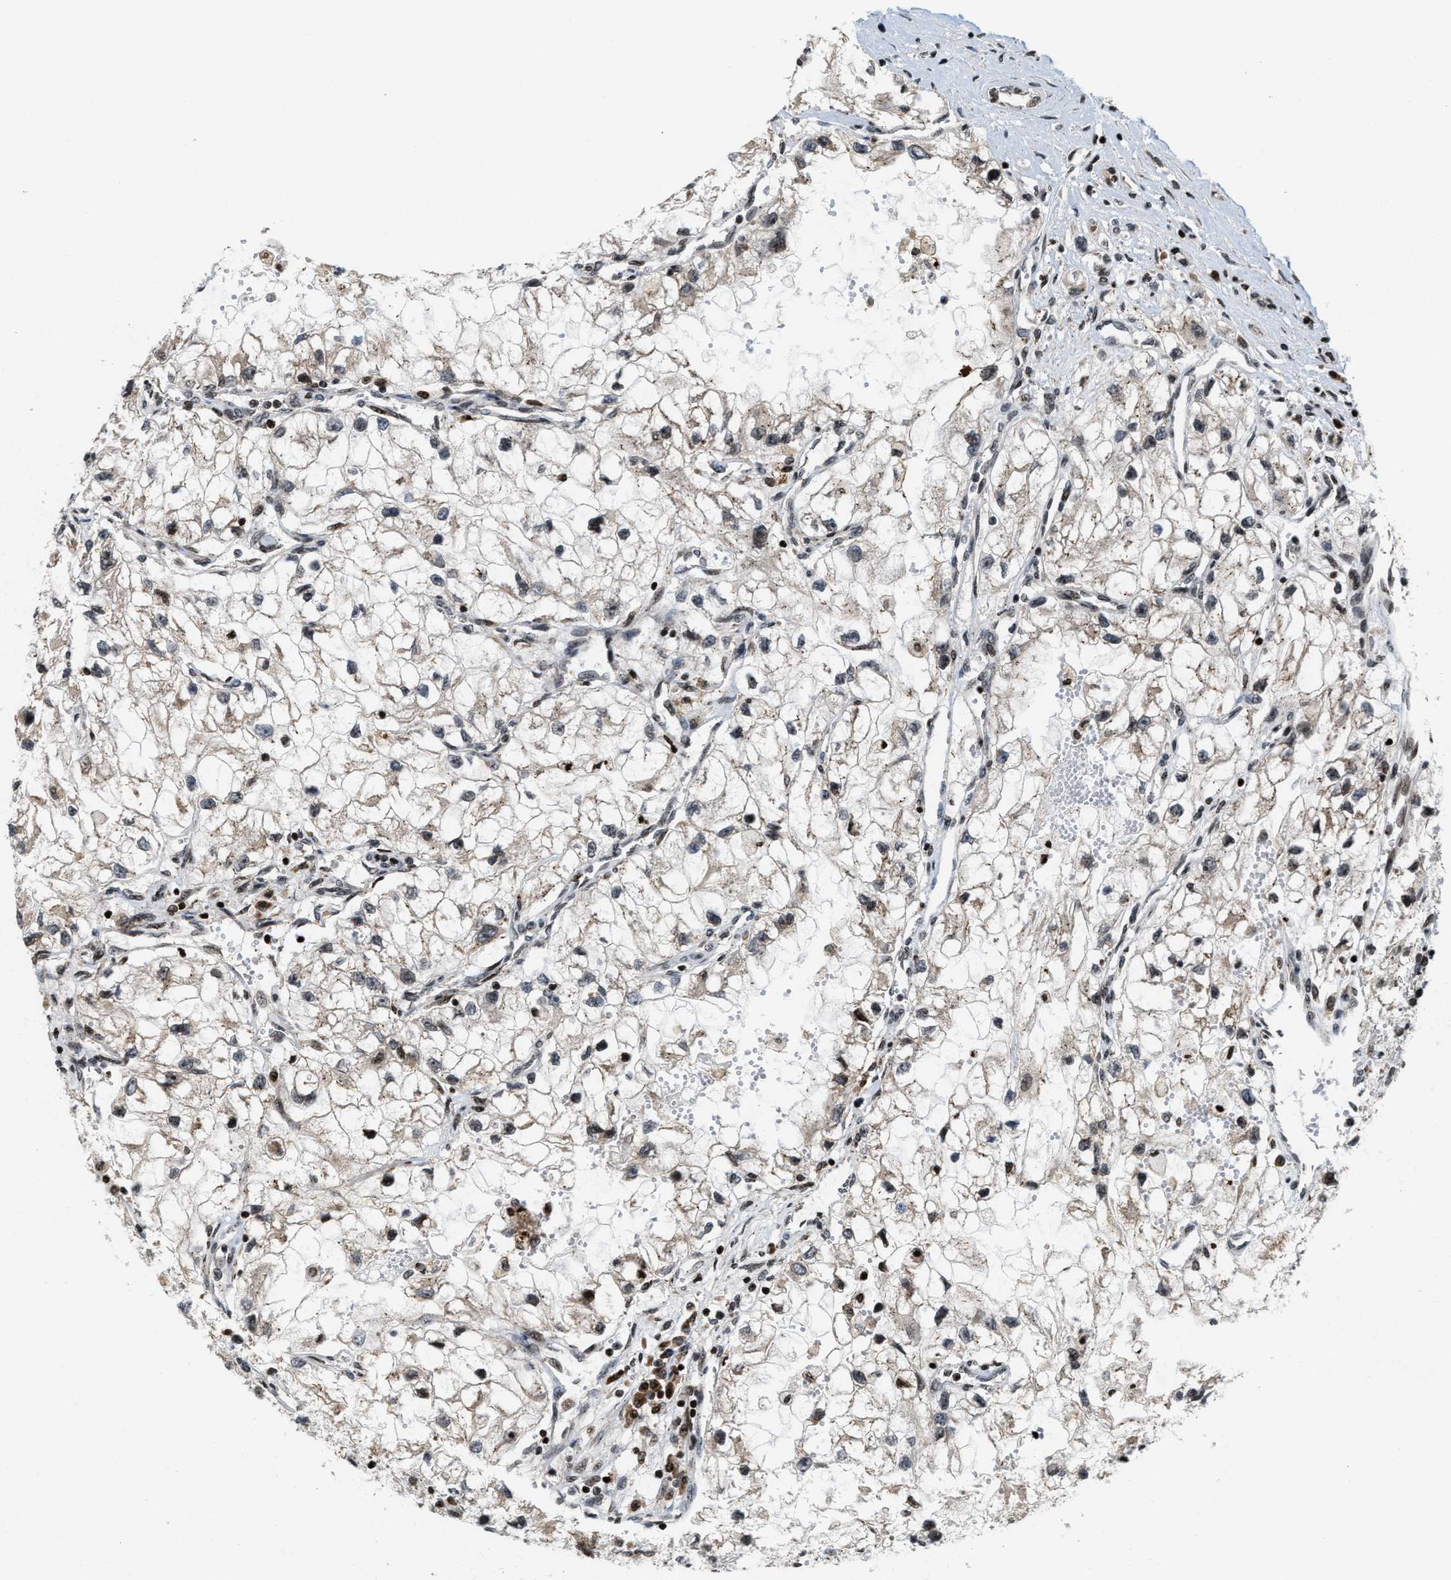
{"staining": {"intensity": "moderate", "quantity": "<25%", "location": "nuclear"}, "tissue": "renal cancer", "cell_type": "Tumor cells", "image_type": "cancer", "snomed": [{"axis": "morphology", "description": "Adenocarcinoma, NOS"}, {"axis": "topography", "description": "Kidney"}], "caption": "The immunohistochemical stain highlights moderate nuclear positivity in tumor cells of renal adenocarcinoma tissue.", "gene": "PDZD2", "patient": {"sex": "female", "age": 70}}